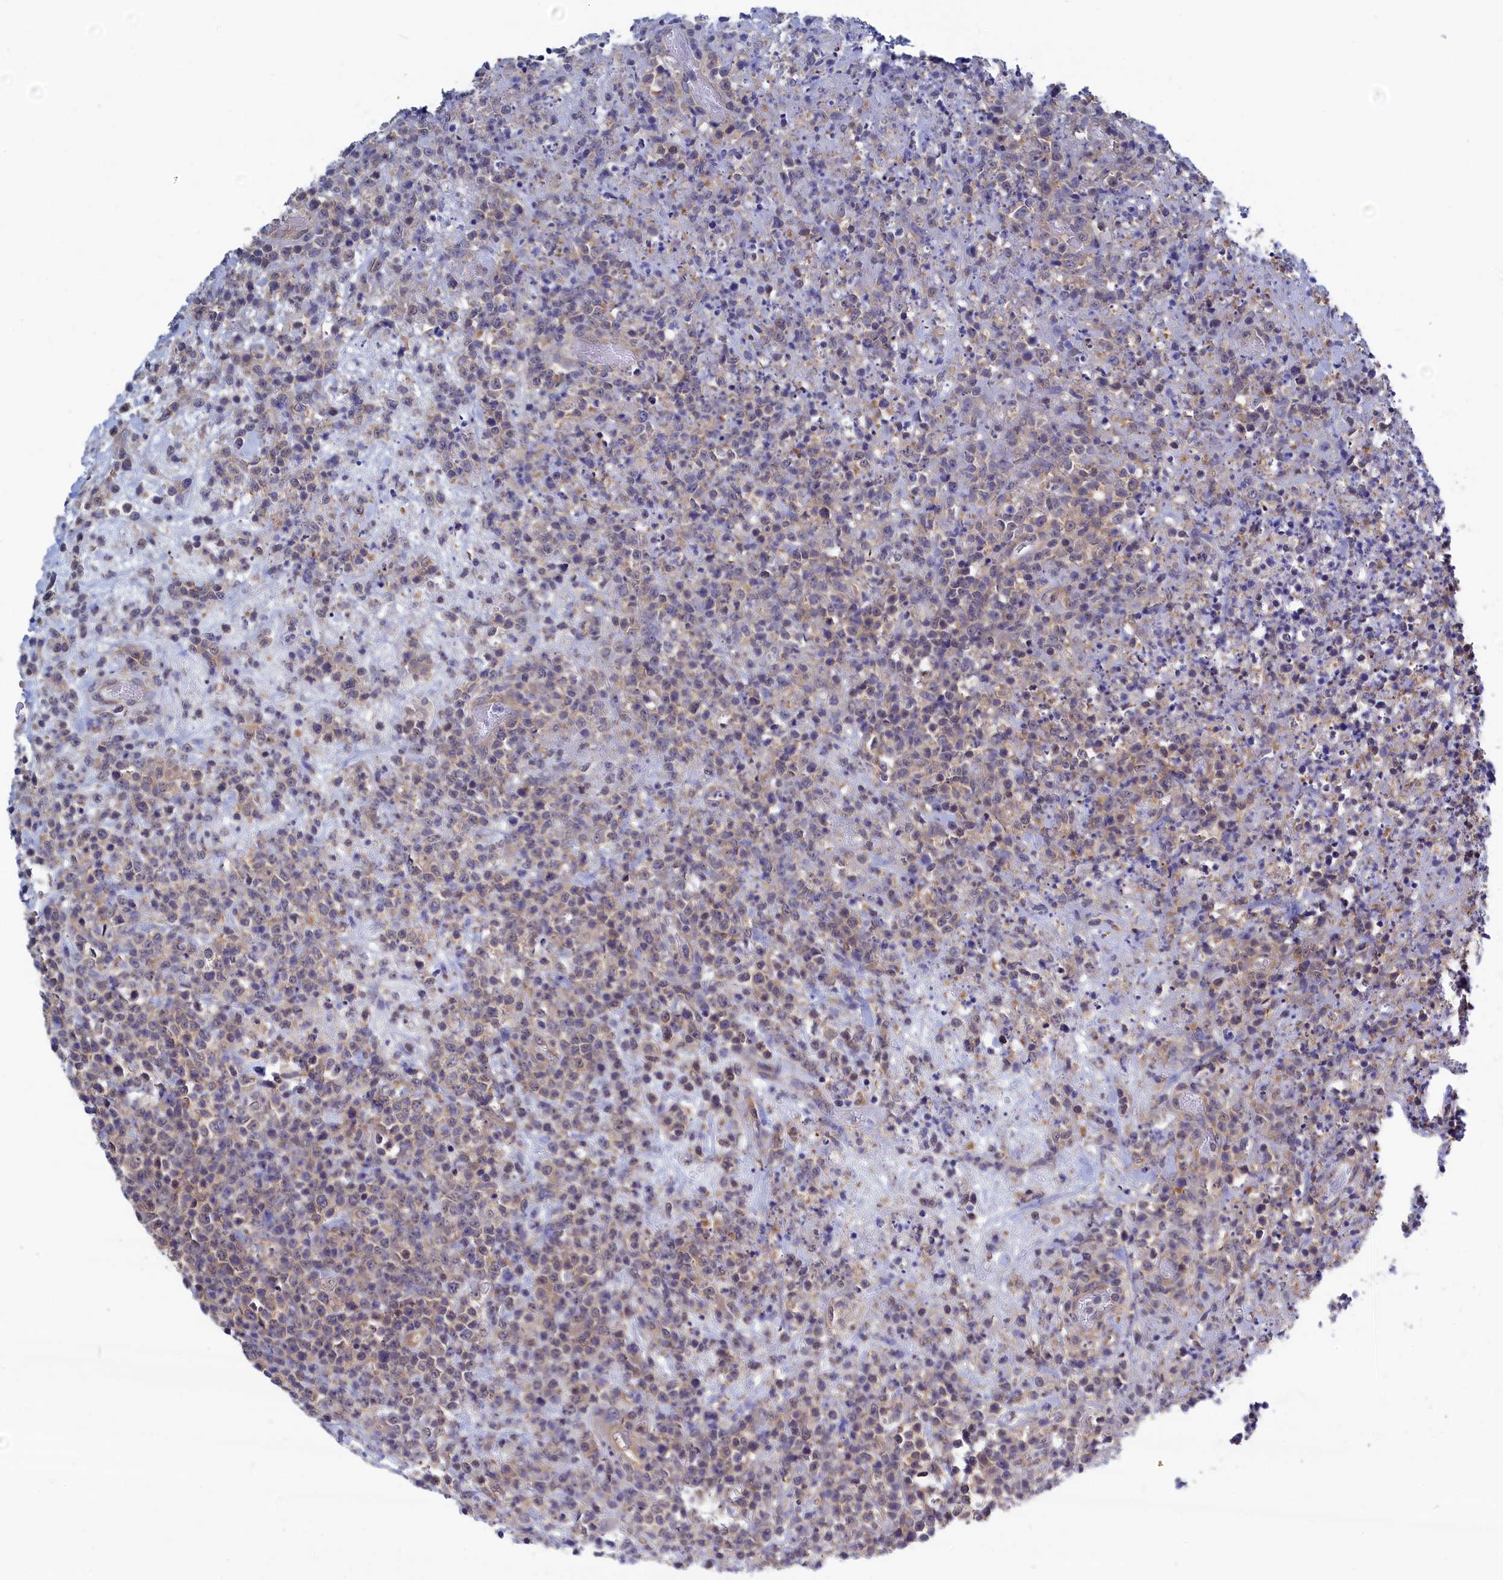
{"staining": {"intensity": "weak", "quantity": "<25%", "location": "cytoplasmic/membranous"}, "tissue": "lymphoma", "cell_type": "Tumor cells", "image_type": "cancer", "snomed": [{"axis": "morphology", "description": "Malignant lymphoma, non-Hodgkin's type, High grade"}, {"axis": "topography", "description": "Colon"}], "caption": "The photomicrograph displays no staining of tumor cells in lymphoma. Brightfield microscopy of immunohistochemistry (IHC) stained with DAB (3,3'-diaminobenzidine) (brown) and hematoxylin (blue), captured at high magnification.", "gene": "PGP", "patient": {"sex": "female", "age": 53}}